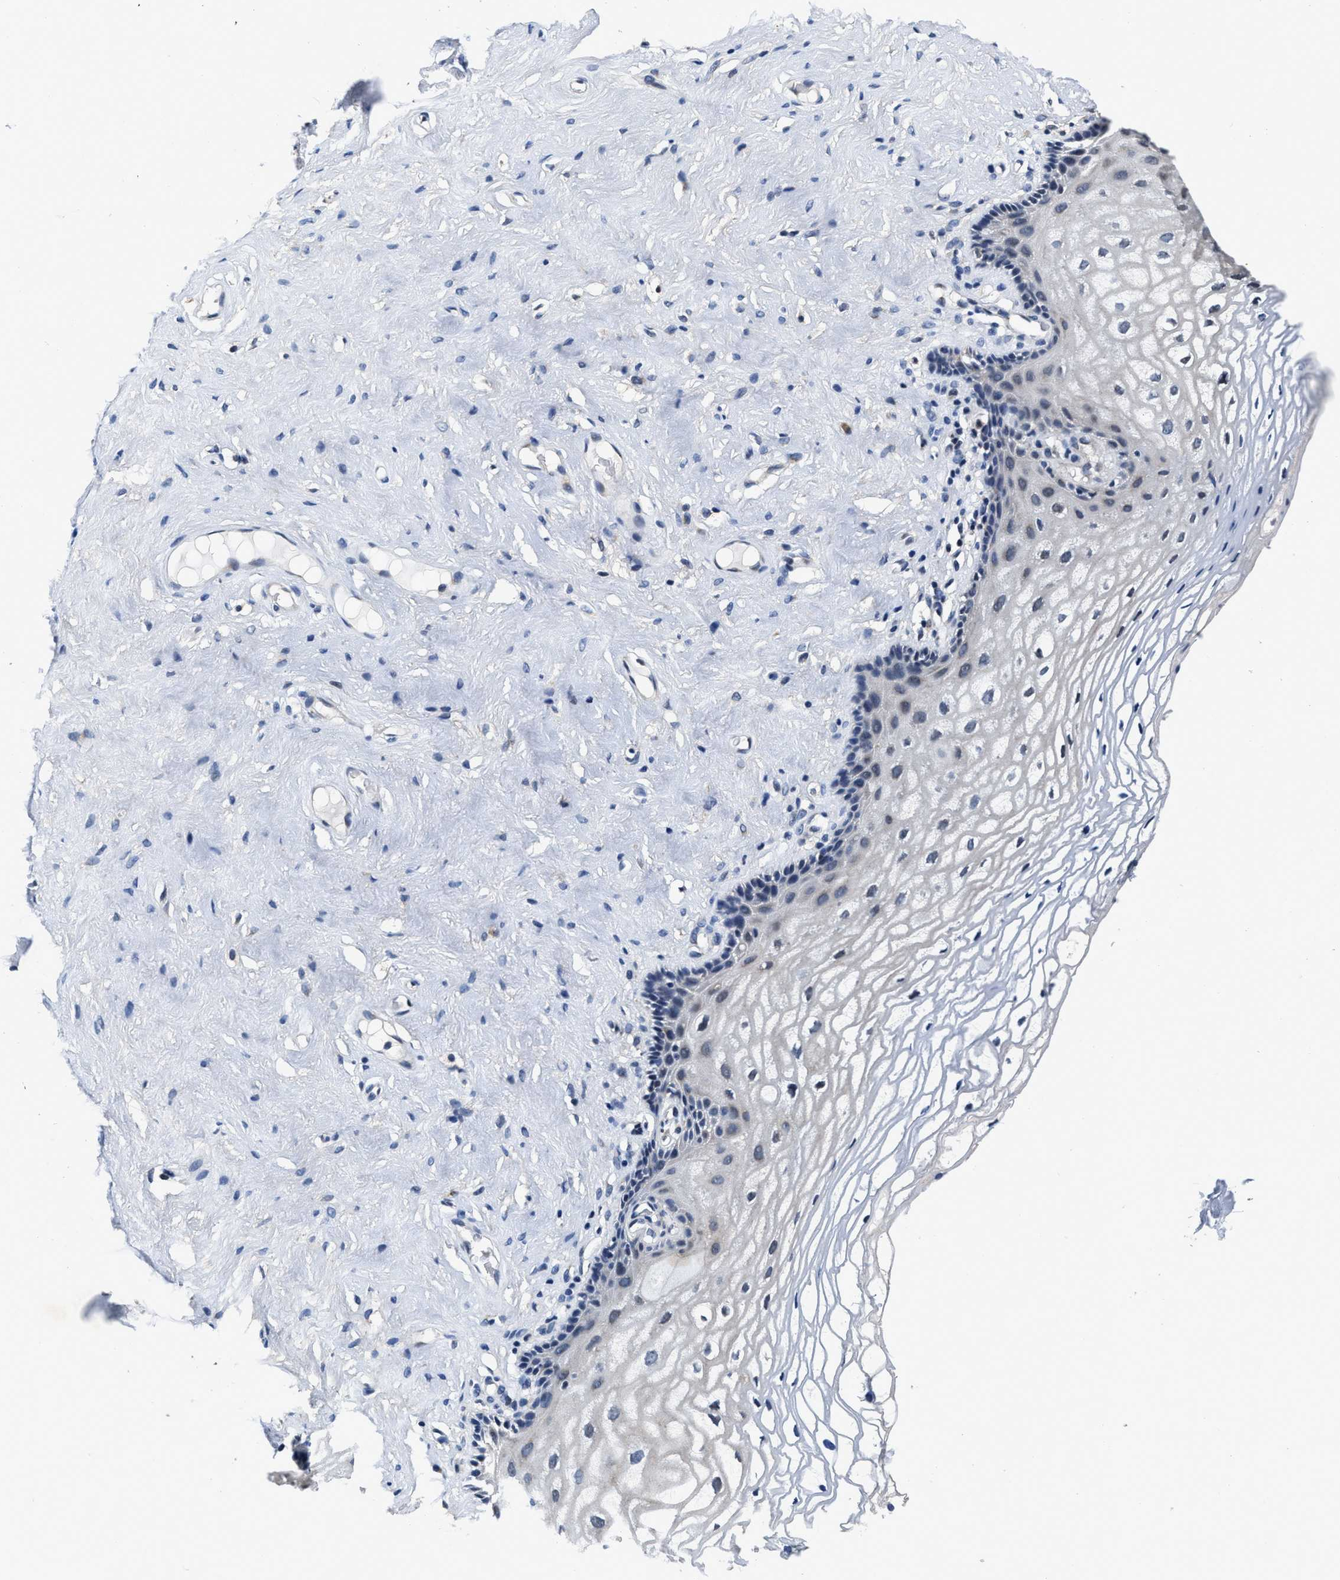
{"staining": {"intensity": "negative", "quantity": "none", "location": "none"}, "tissue": "vagina", "cell_type": "Squamous epithelial cells", "image_type": "normal", "snomed": [{"axis": "morphology", "description": "Normal tissue, NOS"}, {"axis": "morphology", "description": "Adenocarcinoma, NOS"}, {"axis": "topography", "description": "Rectum"}, {"axis": "topography", "description": "Vagina"}], "caption": "Protein analysis of unremarkable vagina reveals no significant staining in squamous epithelial cells.", "gene": "TMEM53", "patient": {"sex": "female", "age": 71}}